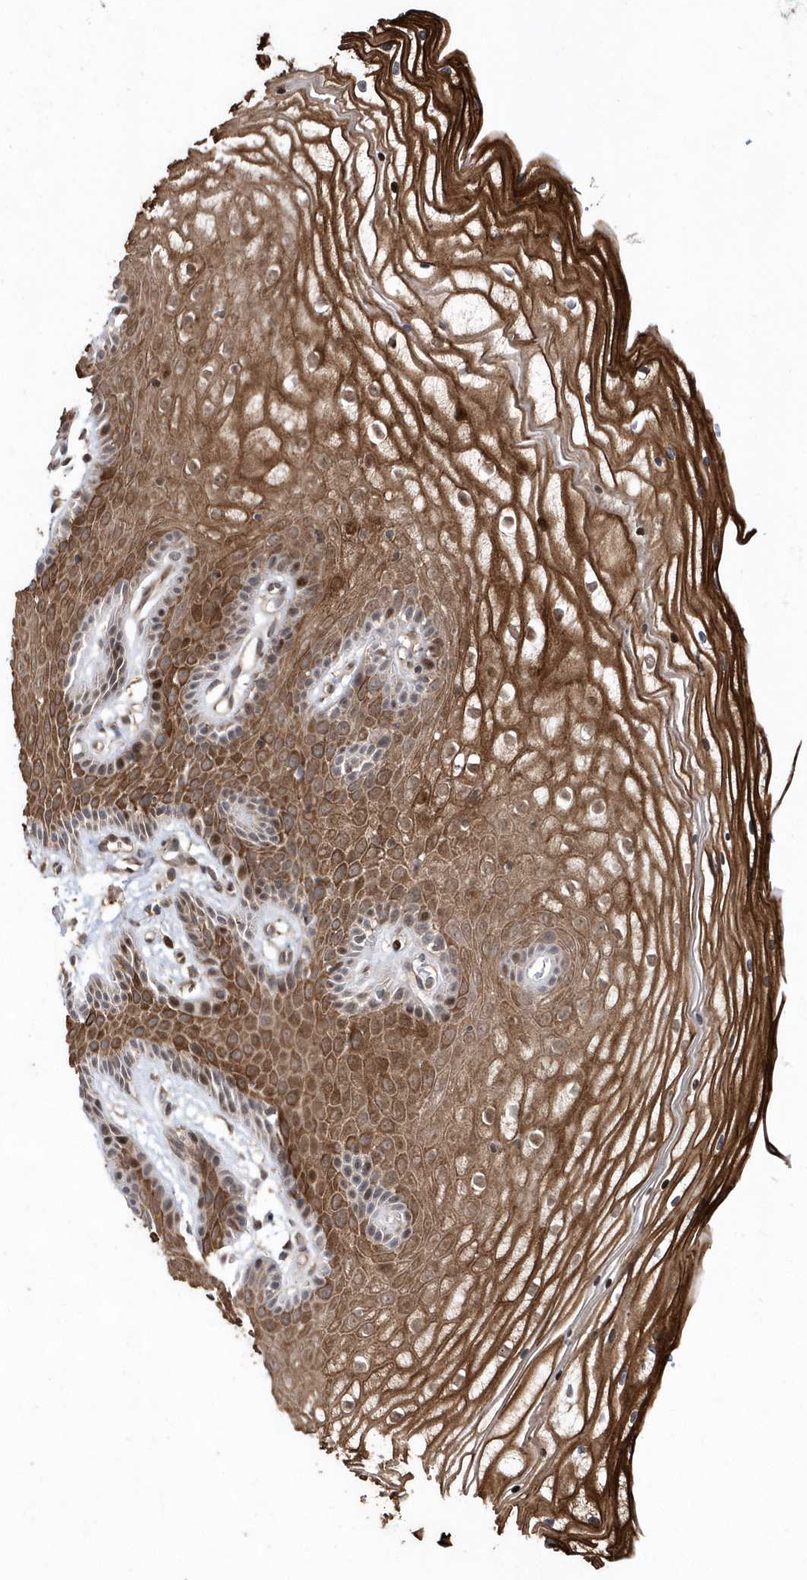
{"staining": {"intensity": "strong", "quantity": ">75%", "location": "cytoplasmic/membranous"}, "tissue": "vagina", "cell_type": "Squamous epithelial cells", "image_type": "normal", "snomed": [{"axis": "morphology", "description": "Normal tissue, NOS"}, {"axis": "topography", "description": "Vagina"}, {"axis": "topography", "description": "Cervix"}], "caption": "IHC photomicrograph of unremarkable vagina: human vagina stained using immunohistochemistry (IHC) demonstrates high levels of strong protein expression localized specifically in the cytoplasmic/membranous of squamous epithelial cells, appearing as a cytoplasmic/membranous brown color.", "gene": "DALRD3", "patient": {"sex": "female", "age": 40}}